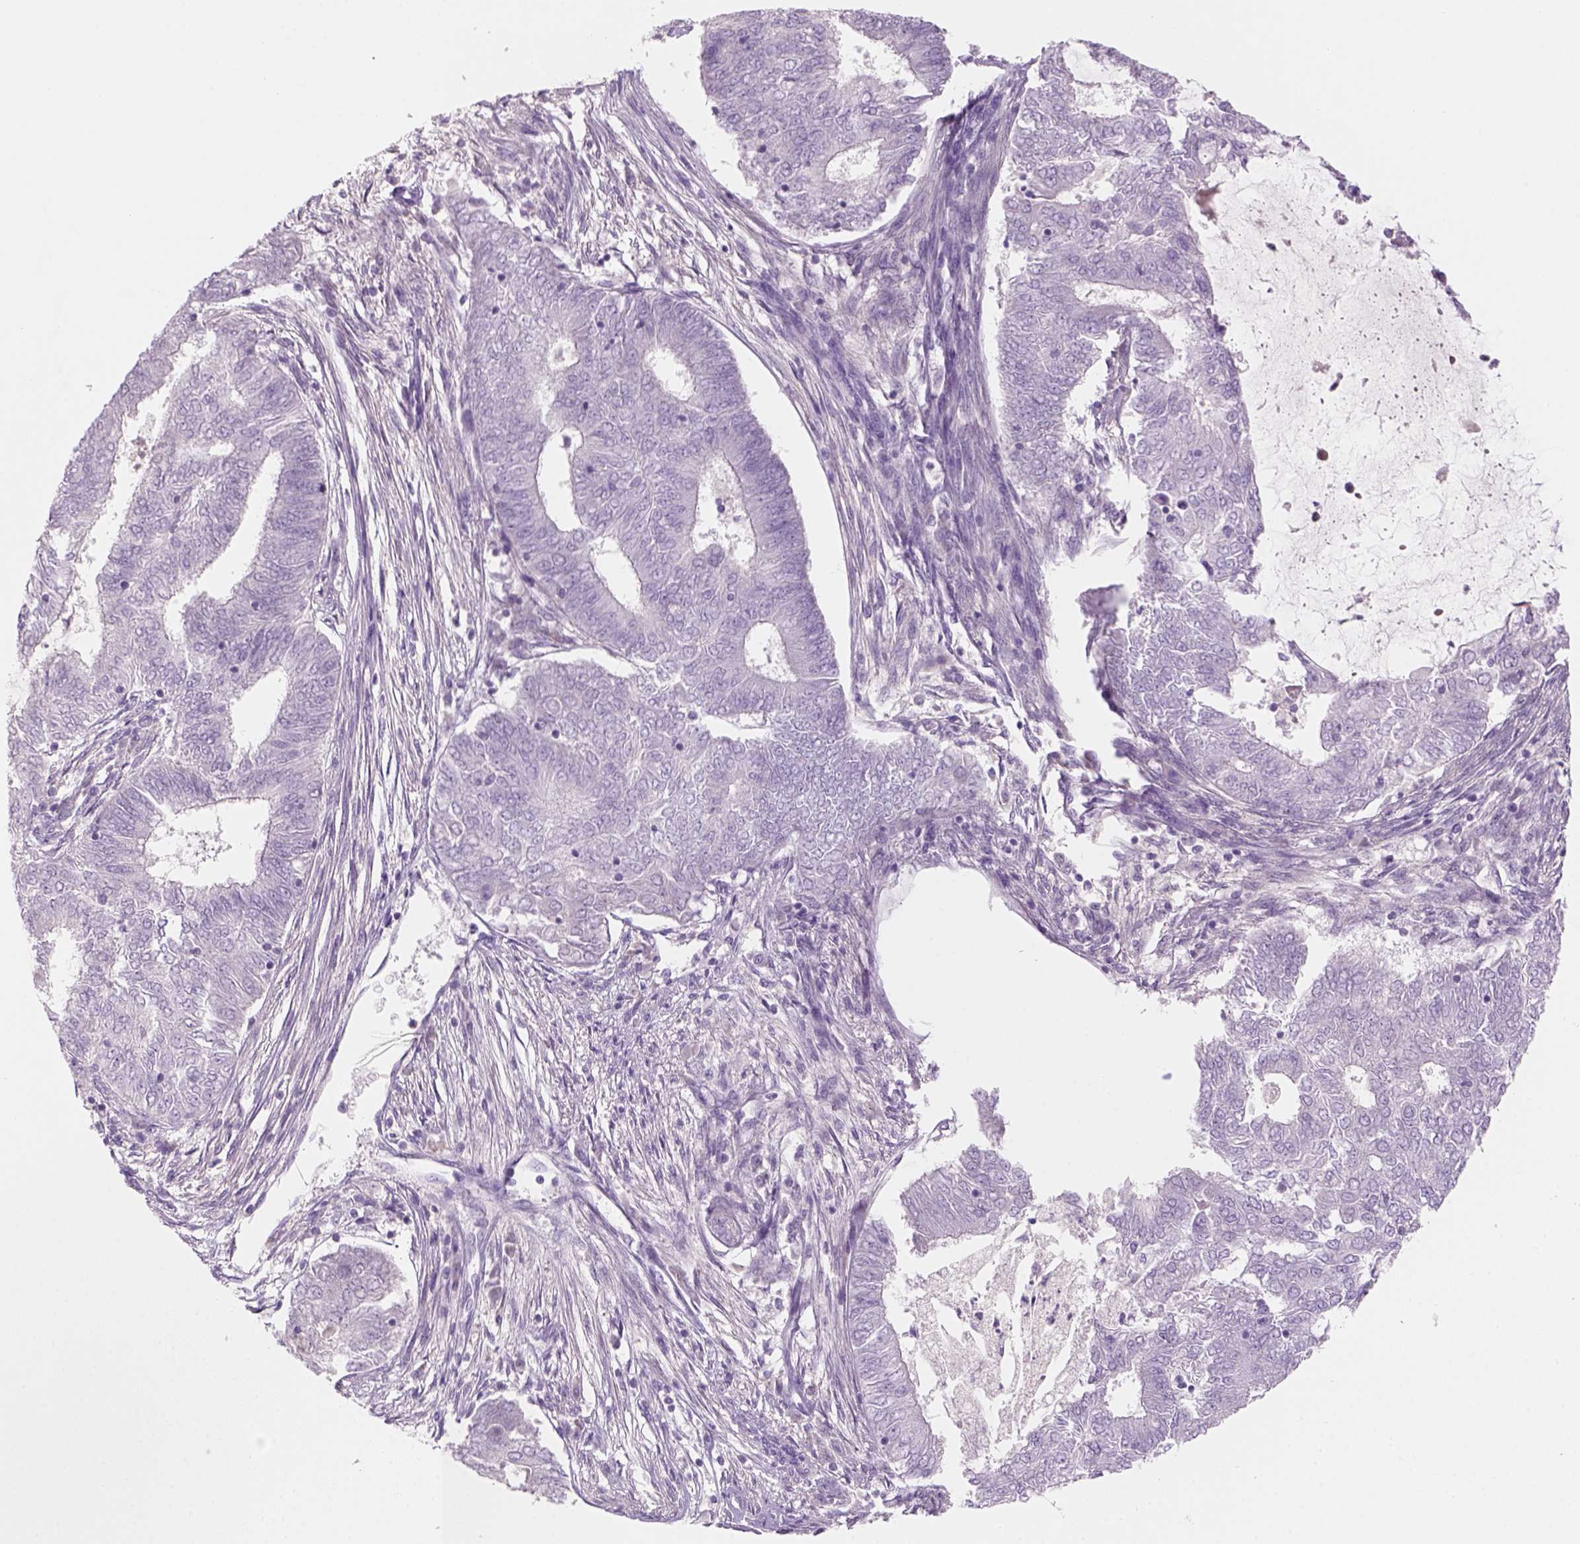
{"staining": {"intensity": "negative", "quantity": "none", "location": "none"}, "tissue": "endometrial cancer", "cell_type": "Tumor cells", "image_type": "cancer", "snomed": [{"axis": "morphology", "description": "Adenocarcinoma, NOS"}, {"axis": "topography", "description": "Endometrium"}], "caption": "Histopathology image shows no protein expression in tumor cells of endometrial cancer (adenocarcinoma) tissue.", "gene": "KRT25", "patient": {"sex": "female", "age": 62}}